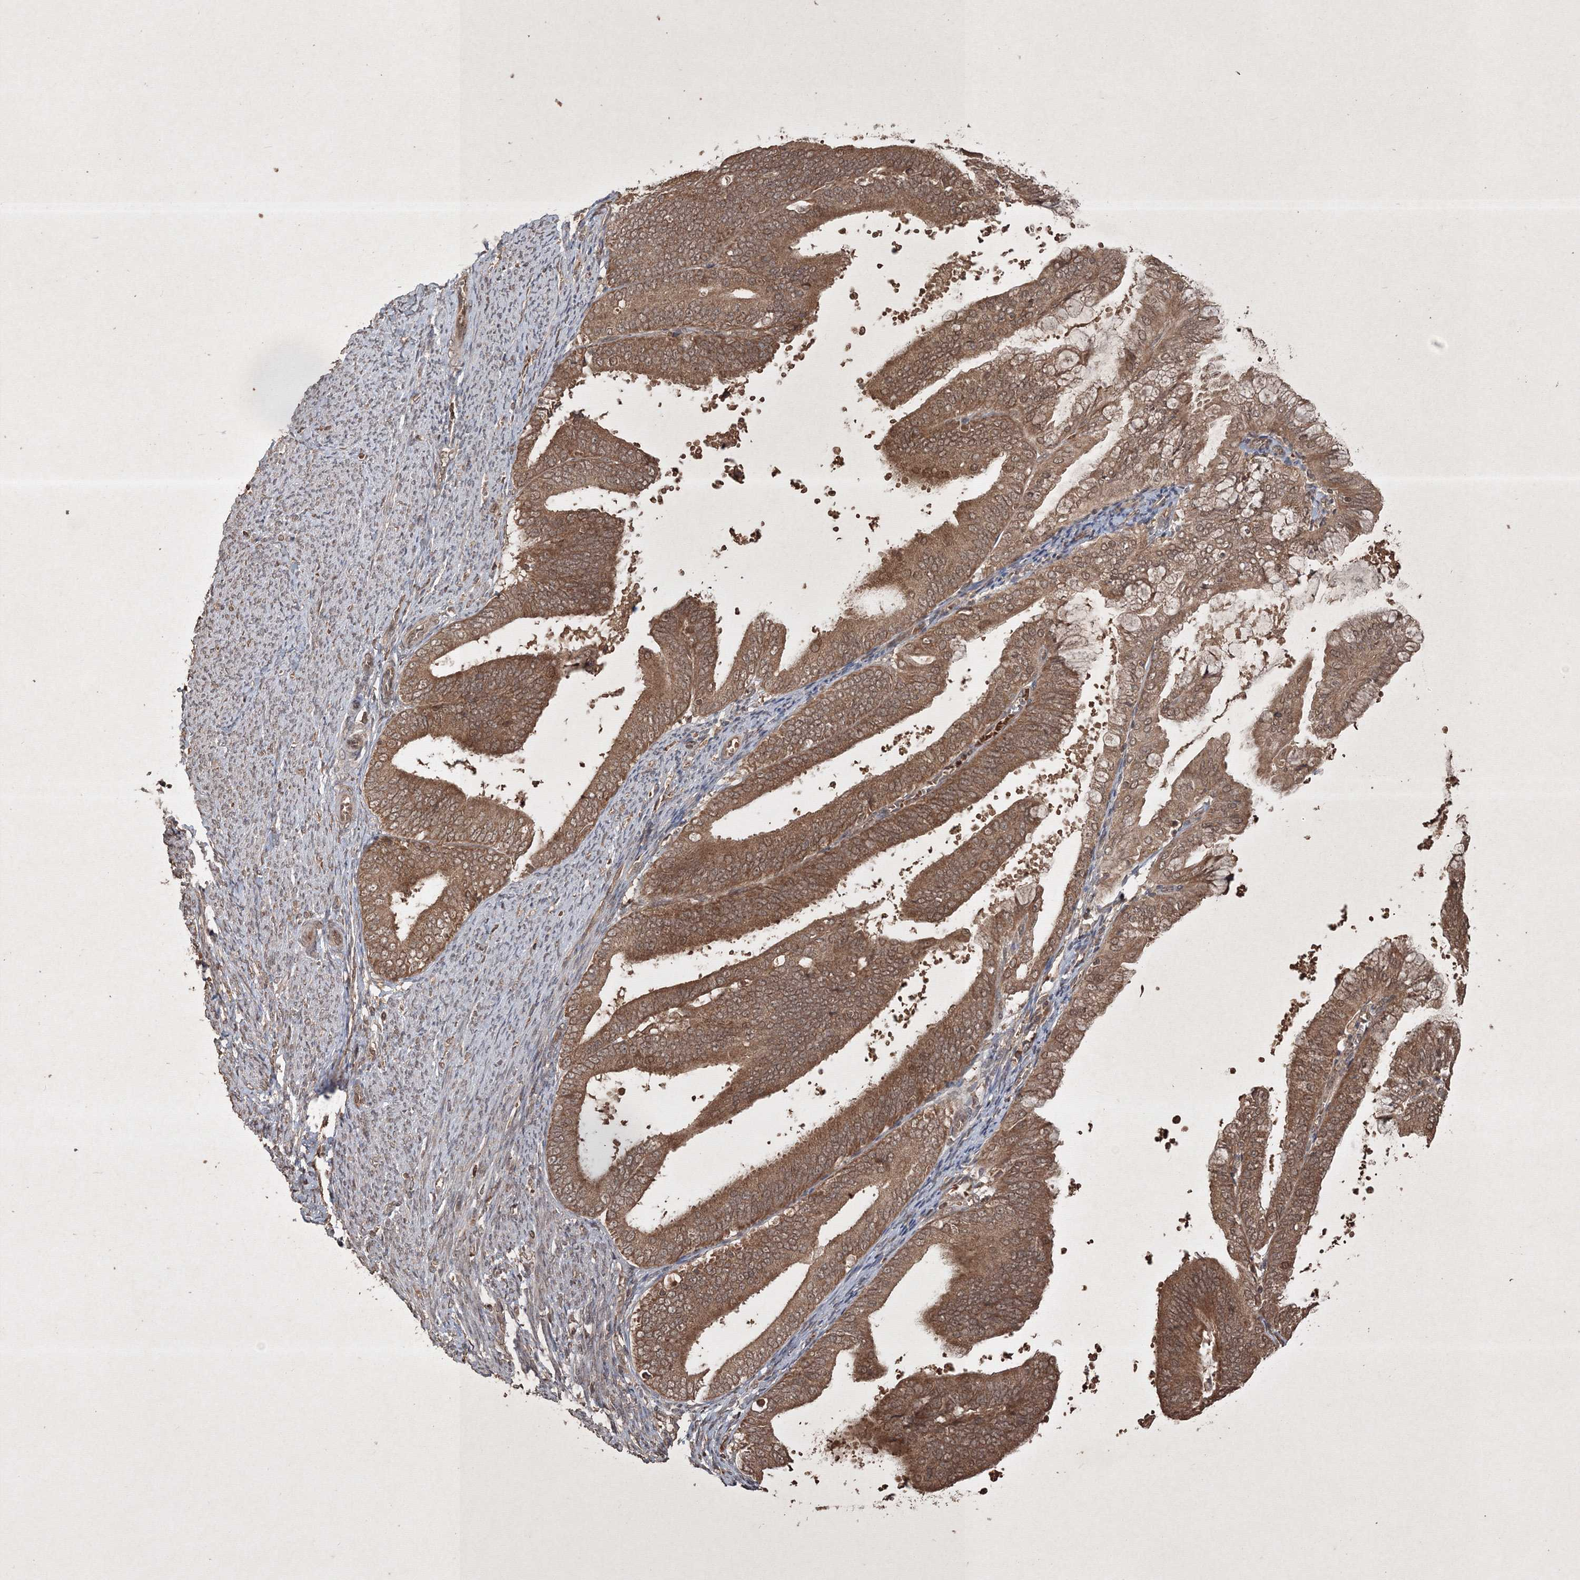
{"staining": {"intensity": "moderate", "quantity": ">75%", "location": "cytoplasmic/membranous,nuclear"}, "tissue": "endometrial cancer", "cell_type": "Tumor cells", "image_type": "cancer", "snomed": [{"axis": "morphology", "description": "Adenocarcinoma, NOS"}, {"axis": "topography", "description": "Endometrium"}], "caption": "Protein expression analysis of human endometrial cancer (adenocarcinoma) reveals moderate cytoplasmic/membranous and nuclear positivity in about >75% of tumor cells. Ihc stains the protein of interest in brown and the nuclei are stained blue.", "gene": "PELI3", "patient": {"sex": "female", "age": 63}}